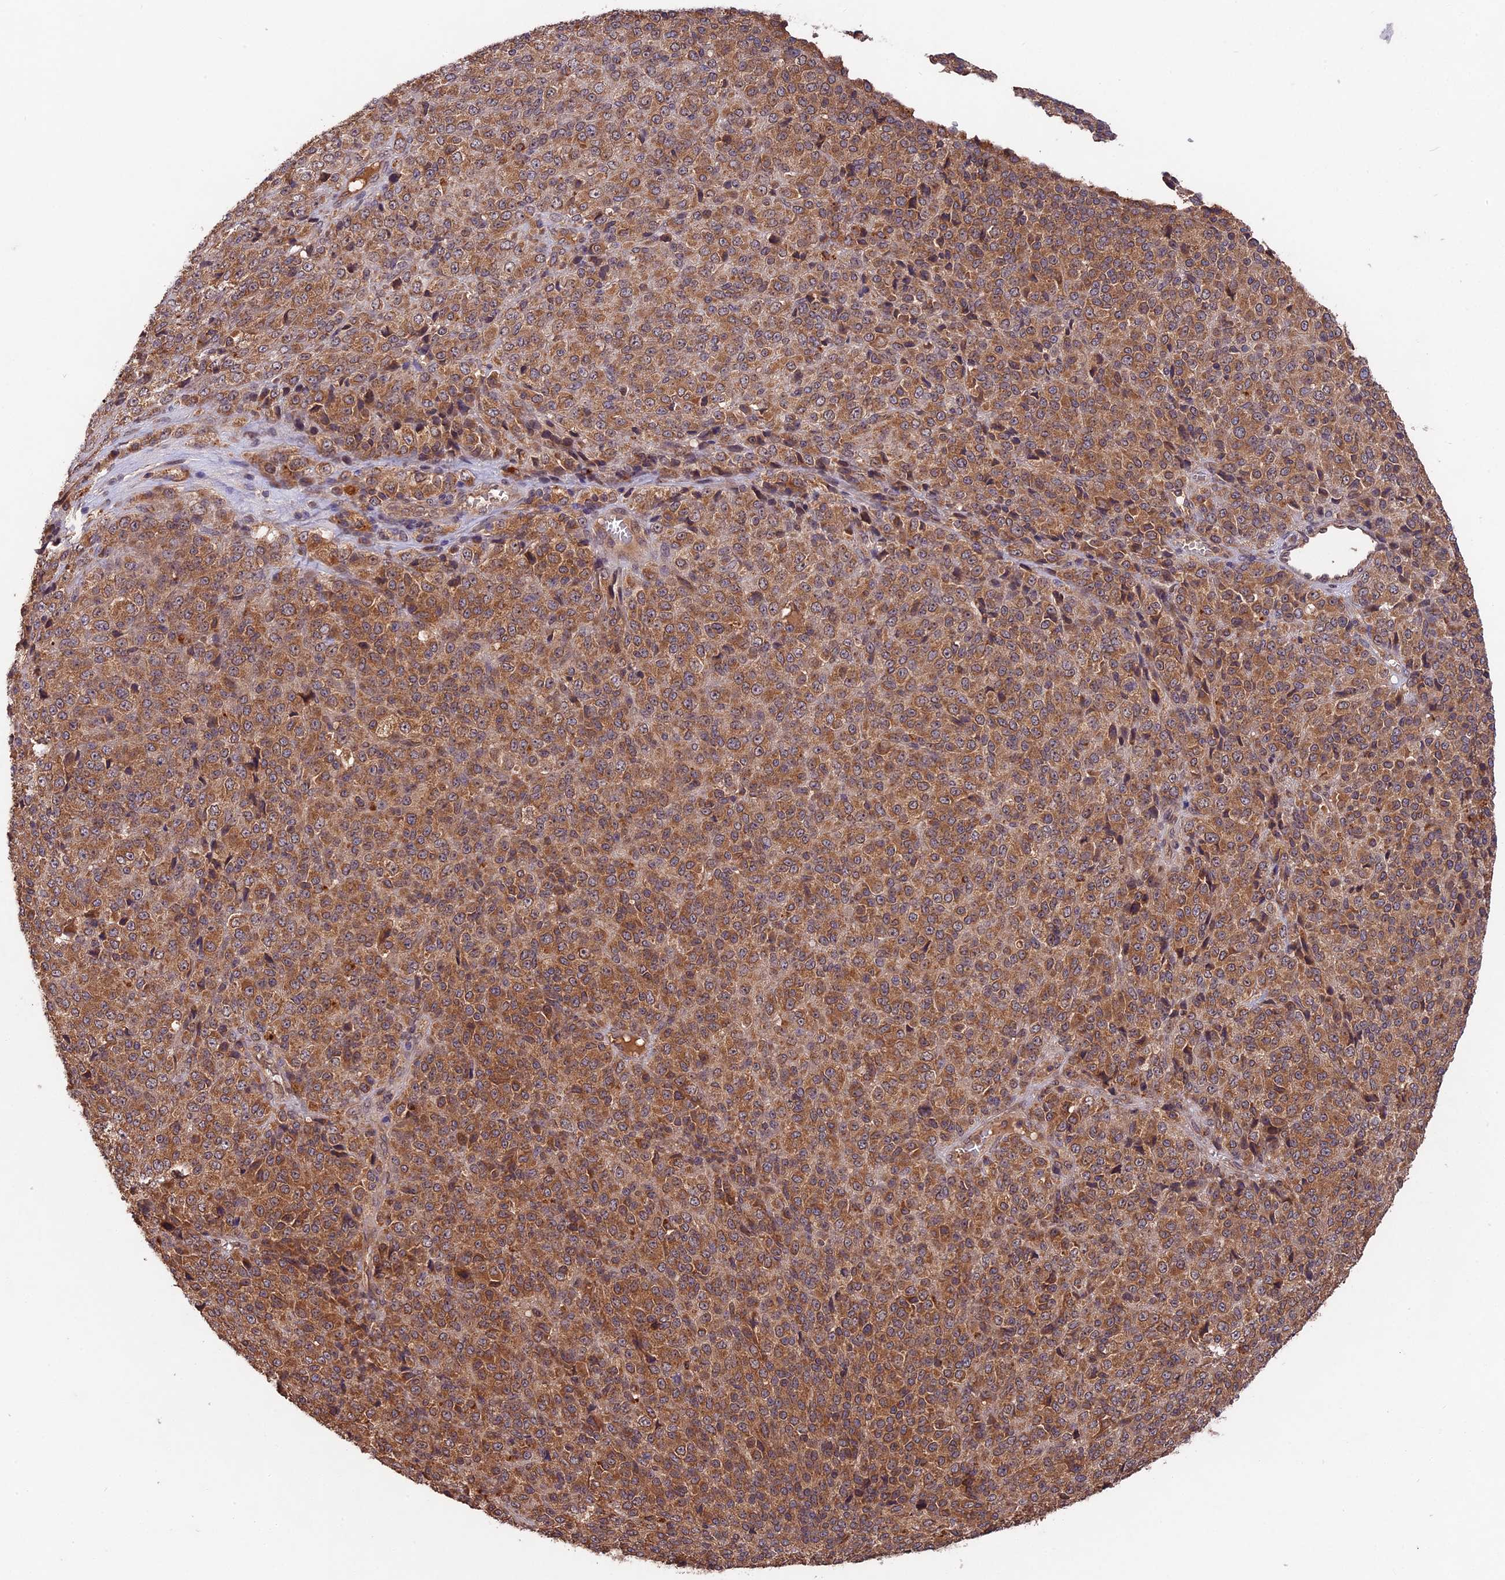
{"staining": {"intensity": "moderate", "quantity": ">75%", "location": "cytoplasmic/membranous"}, "tissue": "melanoma", "cell_type": "Tumor cells", "image_type": "cancer", "snomed": [{"axis": "morphology", "description": "Malignant melanoma, Metastatic site"}, {"axis": "topography", "description": "Brain"}], "caption": "Malignant melanoma (metastatic site) stained with DAB (3,3'-diaminobenzidine) IHC exhibits medium levels of moderate cytoplasmic/membranous staining in about >75% of tumor cells. The staining was performed using DAB (3,3'-diaminobenzidine) to visualize the protein expression in brown, while the nuclei were stained in blue with hematoxylin (Magnification: 20x).", "gene": "CHAC1", "patient": {"sex": "female", "age": 56}}